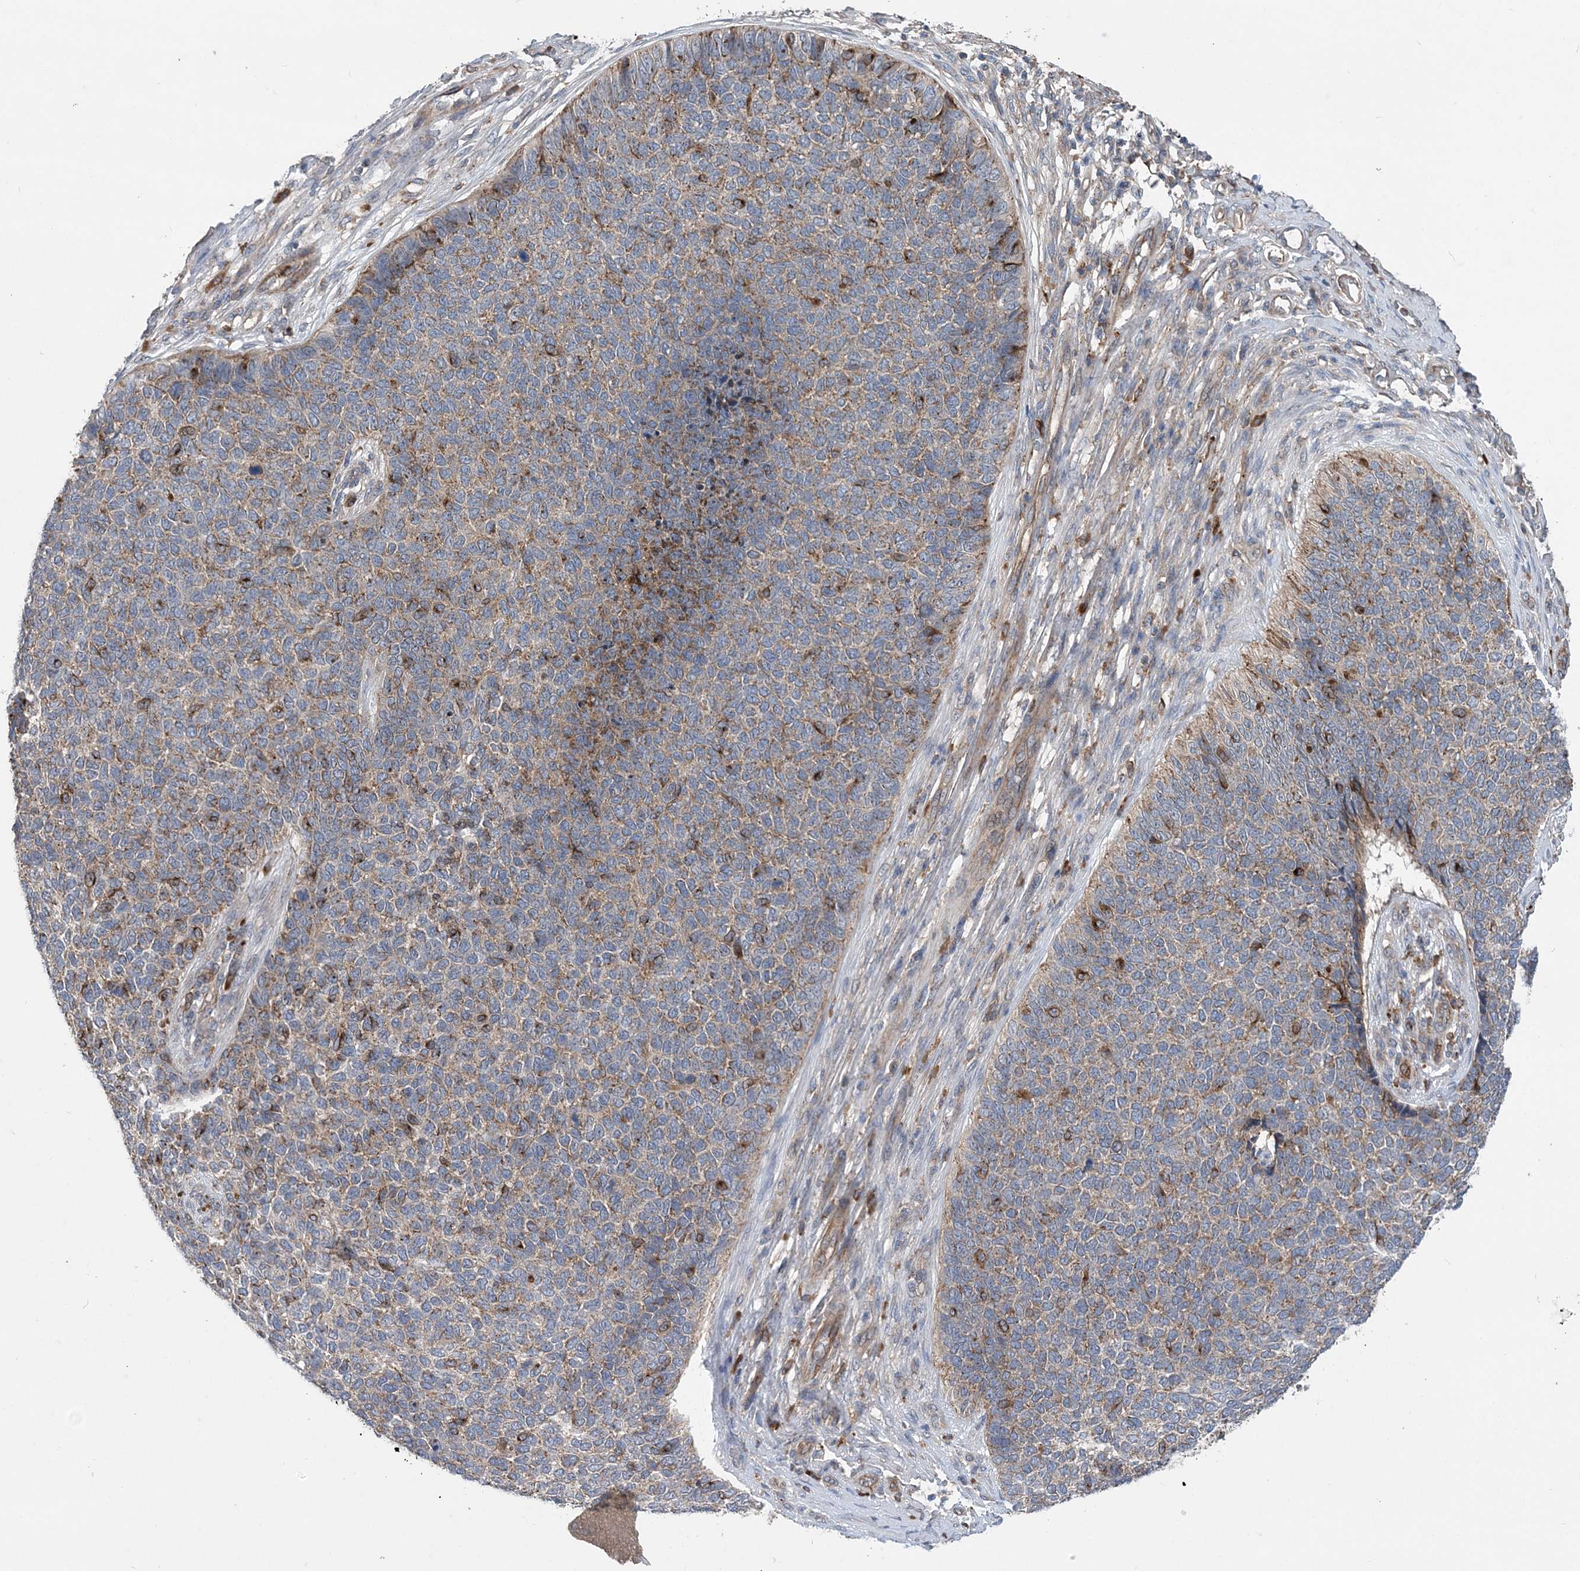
{"staining": {"intensity": "weak", "quantity": "25%-75%", "location": "cytoplasmic/membranous"}, "tissue": "skin cancer", "cell_type": "Tumor cells", "image_type": "cancer", "snomed": [{"axis": "morphology", "description": "Basal cell carcinoma"}, {"axis": "topography", "description": "Skin"}], "caption": "Skin cancer (basal cell carcinoma) stained with DAB (3,3'-diaminobenzidine) immunohistochemistry (IHC) displays low levels of weak cytoplasmic/membranous positivity in approximately 25%-75% of tumor cells.", "gene": "PTTG1IP", "patient": {"sex": "female", "age": 84}}